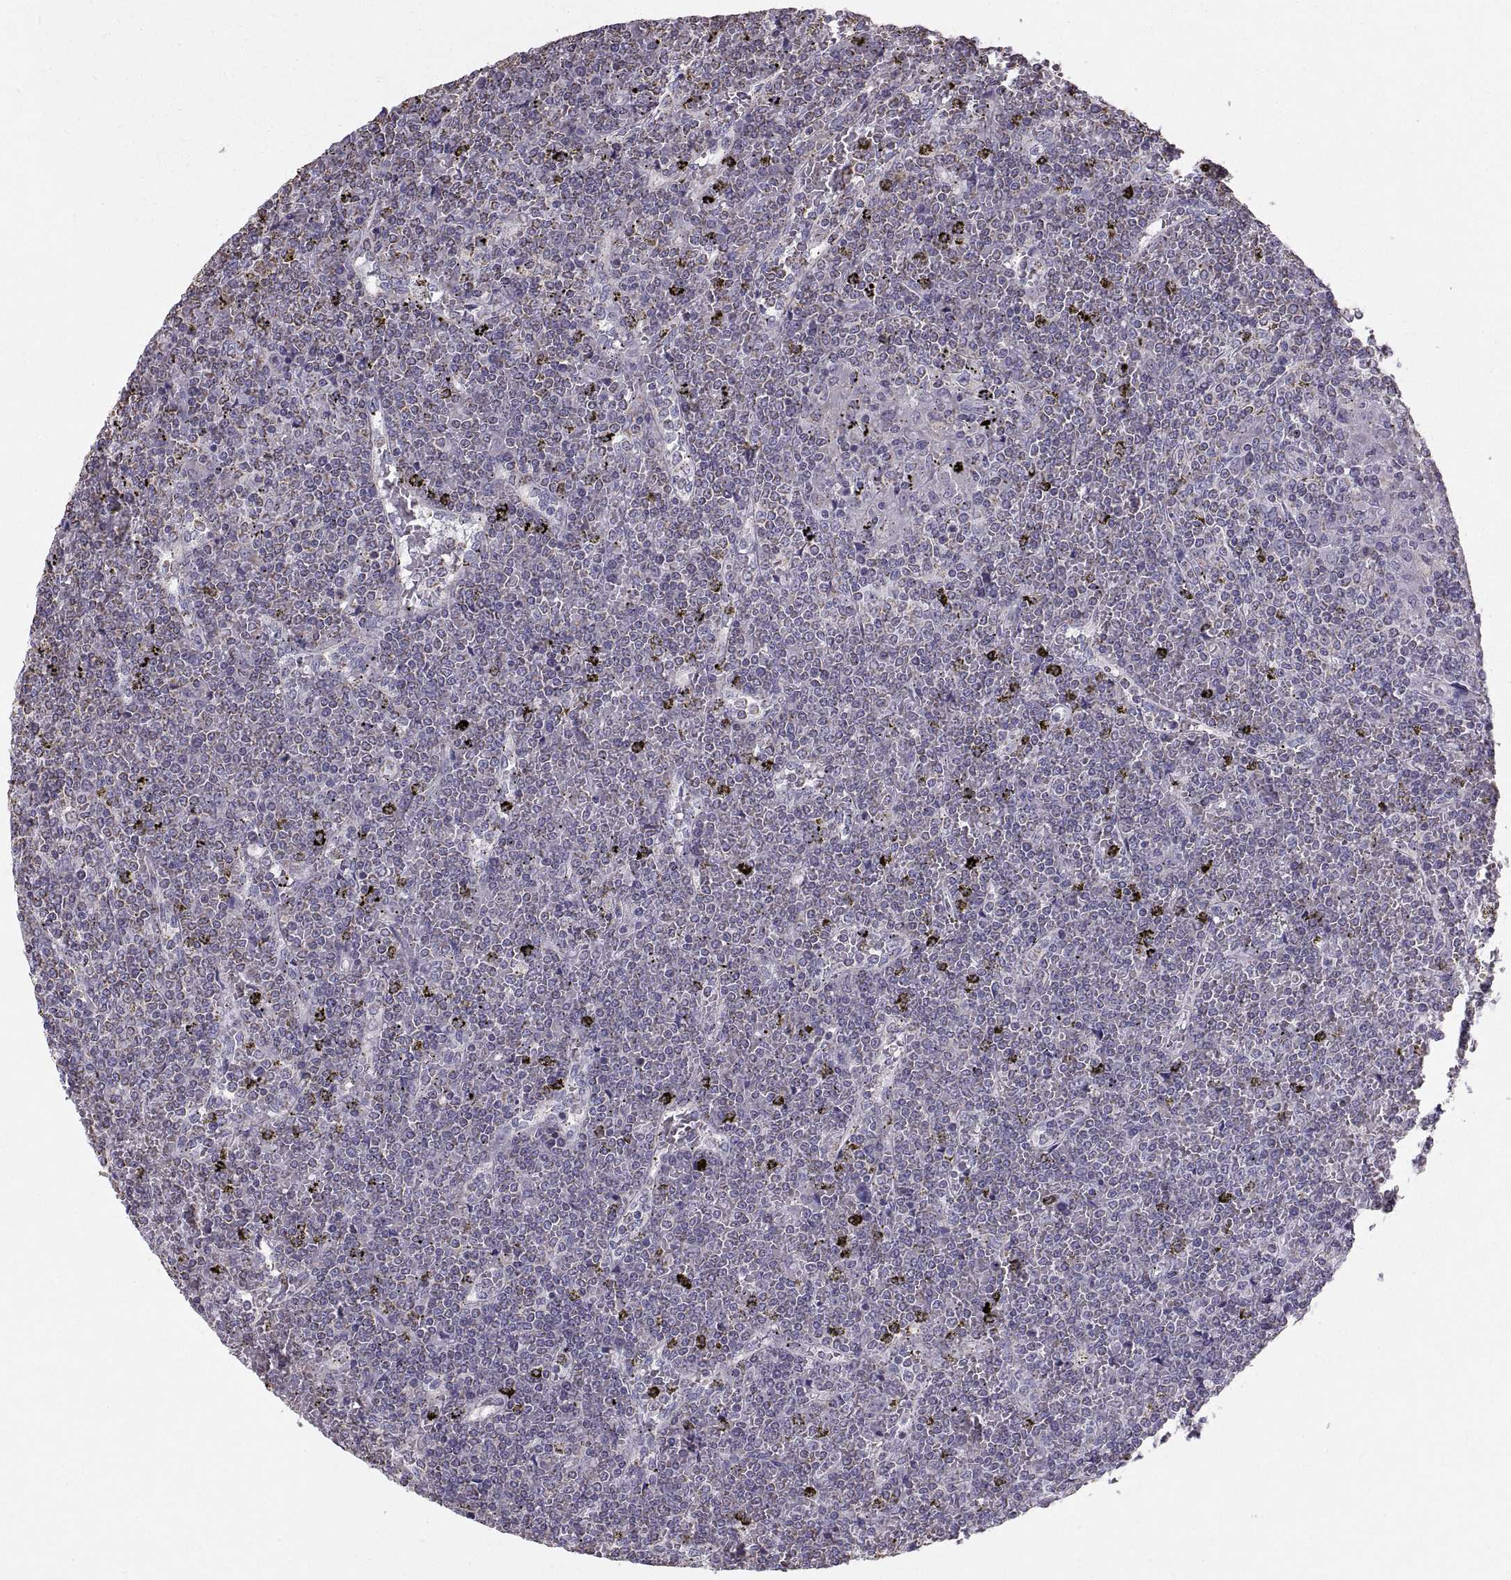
{"staining": {"intensity": "negative", "quantity": "none", "location": "none"}, "tissue": "lymphoma", "cell_type": "Tumor cells", "image_type": "cancer", "snomed": [{"axis": "morphology", "description": "Malignant lymphoma, non-Hodgkin's type, Low grade"}, {"axis": "topography", "description": "Spleen"}], "caption": "Immunohistochemical staining of low-grade malignant lymphoma, non-Hodgkin's type shows no significant positivity in tumor cells.", "gene": "STMND1", "patient": {"sex": "female", "age": 19}}